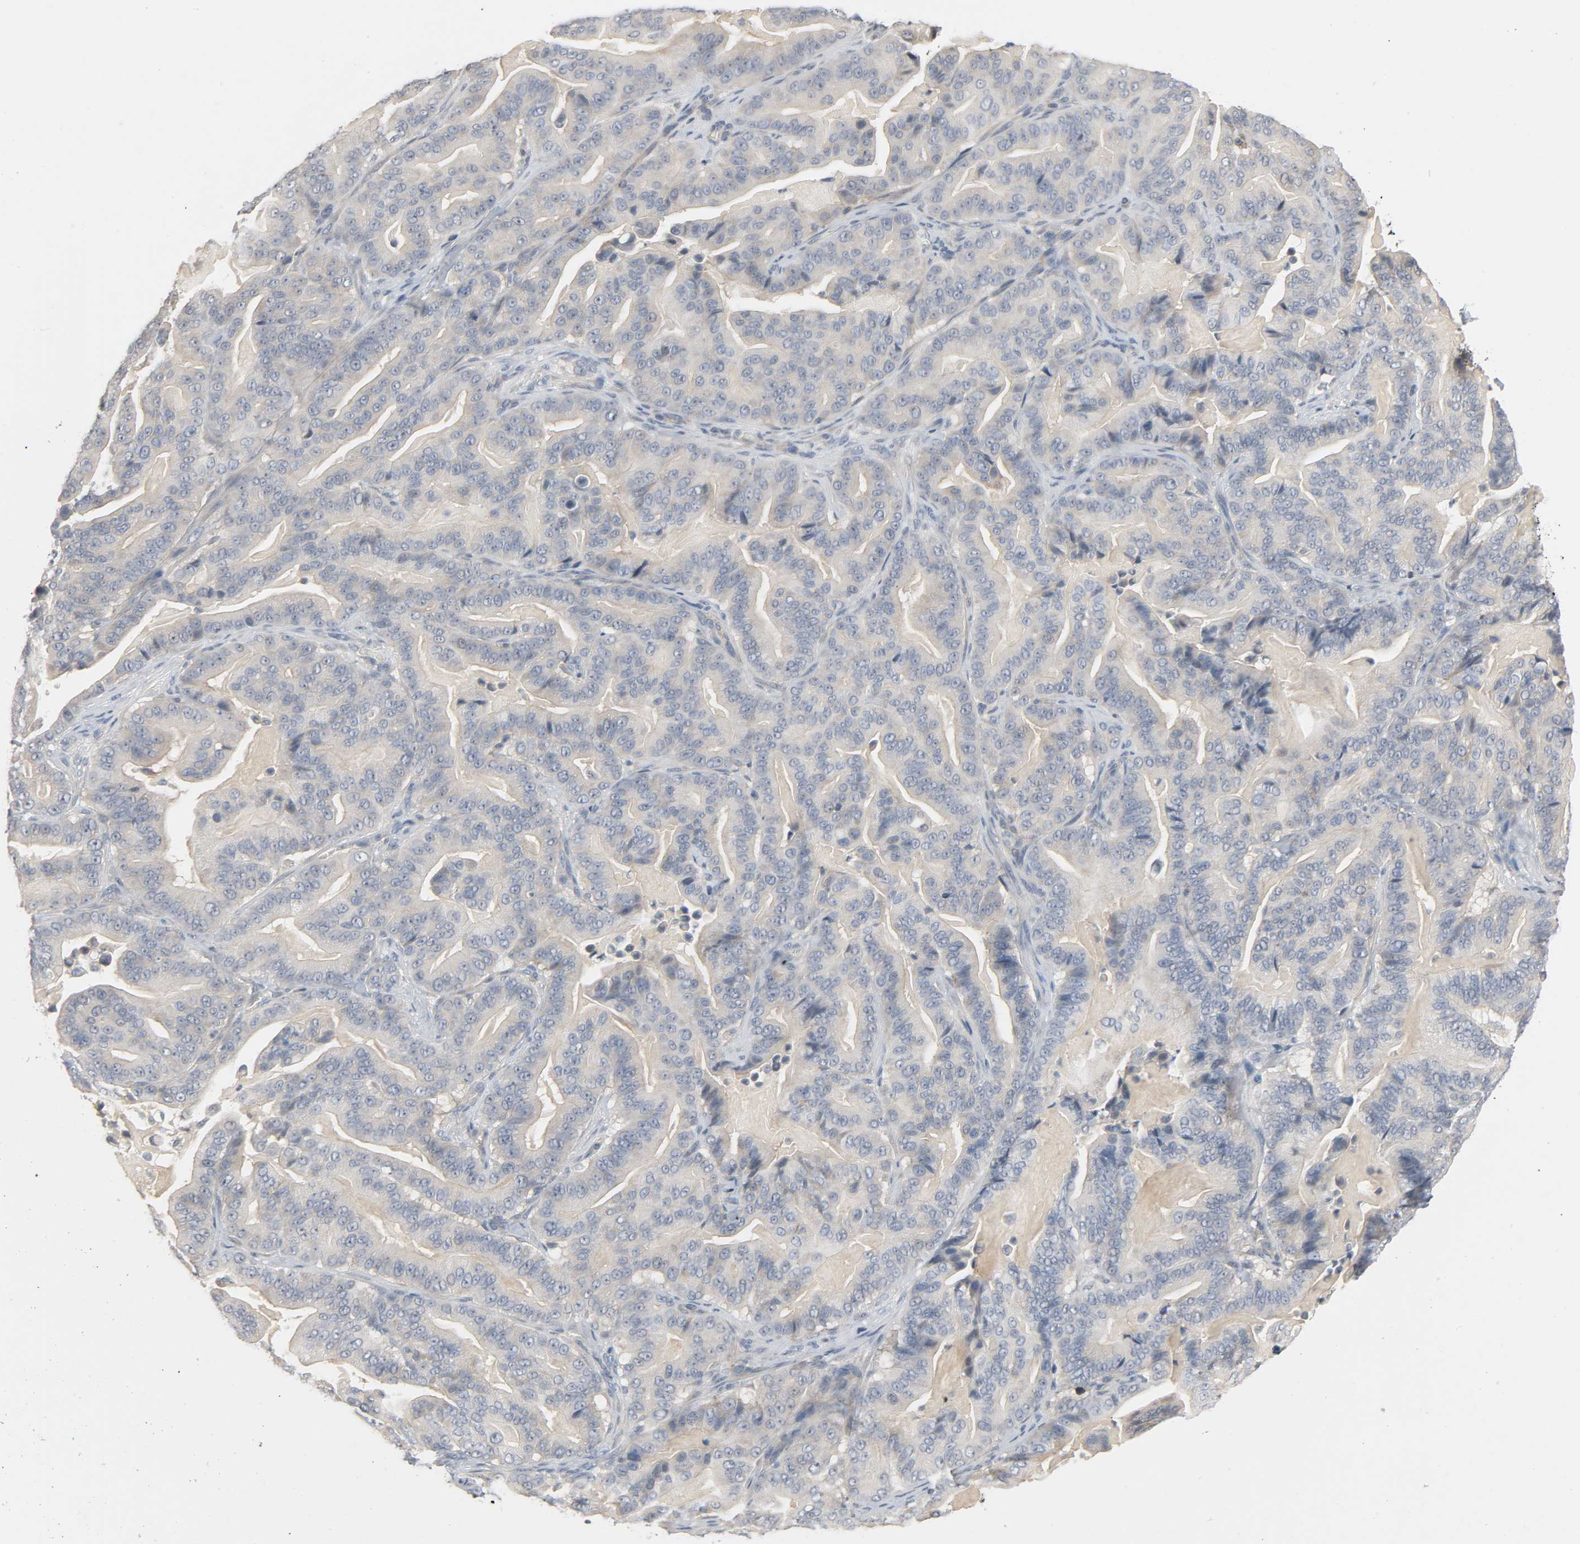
{"staining": {"intensity": "negative", "quantity": "none", "location": "none"}, "tissue": "pancreatic cancer", "cell_type": "Tumor cells", "image_type": "cancer", "snomed": [{"axis": "morphology", "description": "Adenocarcinoma, NOS"}, {"axis": "topography", "description": "Pancreas"}], "caption": "The immunohistochemistry micrograph has no significant staining in tumor cells of pancreatic cancer (adenocarcinoma) tissue.", "gene": "CD4", "patient": {"sex": "male", "age": 63}}